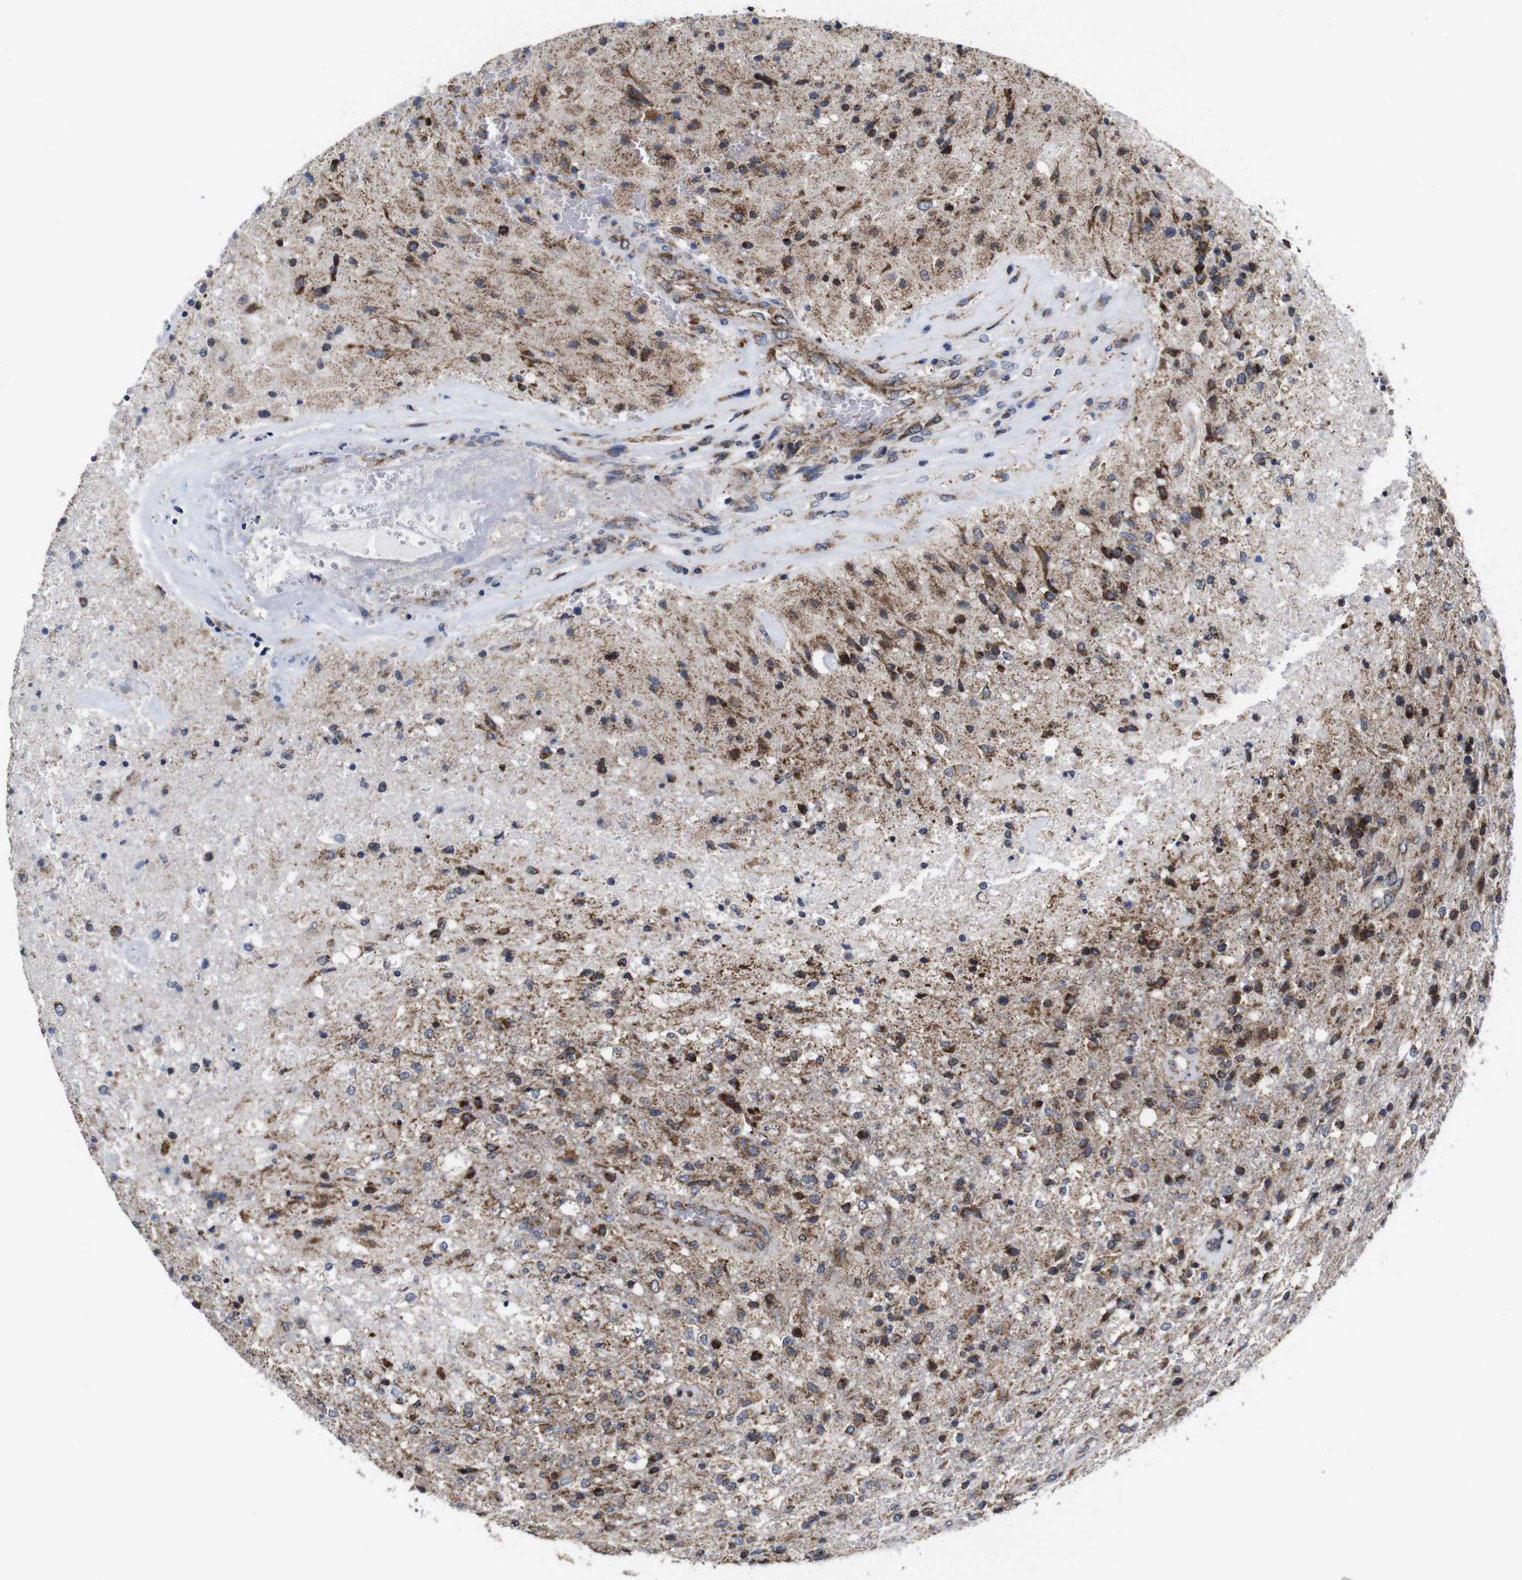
{"staining": {"intensity": "moderate", "quantity": ">75%", "location": "cytoplasmic/membranous"}, "tissue": "glioma", "cell_type": "Tumor cells", "image_type": "cancer", "snomed": [{"axis": "morphology", "description": "Normal tissue, NOS"}, {"axis": "morphology", "description": "Glioma, malignant, High grade"}, {"axis": "topography", "description": "Cerebral cortex"}], "caption": "High-power microscopy captured an IHC micrograph of malignant high-grade glioma, revealing moderate cytoplasmic/membranous expression in about >75% of tumor cells.", "gene": "C17orf80", "patient": {"sex": "male", "age": 77}}